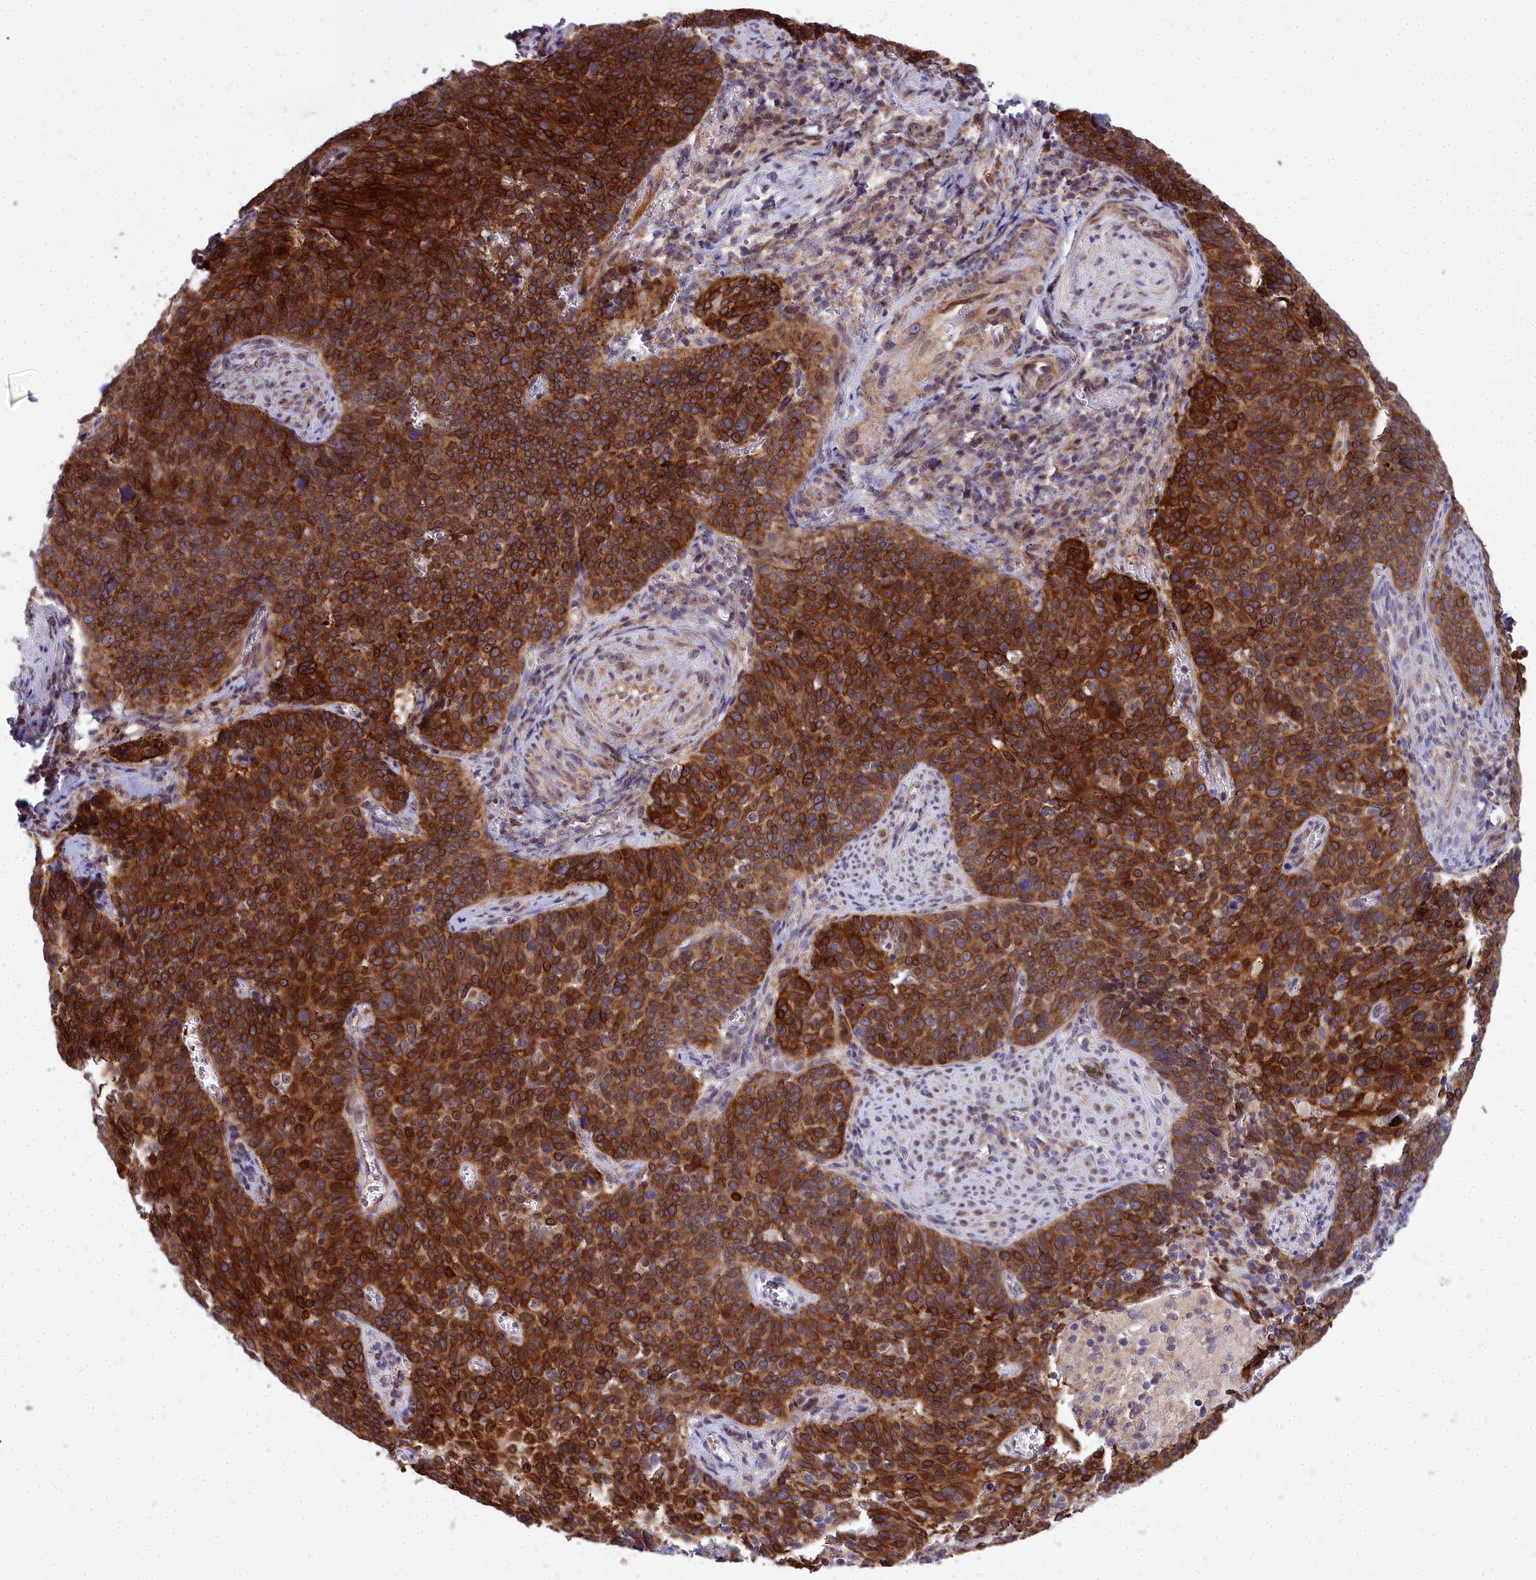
{"staining": {"intensity": "strong", "quantity": ">75%", "location": "cytoplasmic/membranous,nuclear"}, "tissue": "cervical cancer", "cell_type": "Tumor cells", "image_type": "cancer", "snomed": [{"axis": "morphology", "description": "Normal tissue, NOS"}, {"axis": "morphology", "description": "Squamous cell carcinoma, NOS"}, {"axis": "topography", "description": "Cervix"}], "caption": "Immunohistochemical staining of cervical cancer demonstrates strong cytoplasmic/membranous and nuclear protein expression in approximately >75% of tumor cells. The protein of interest is shown in brown color, while the nuclei are stained blue.", "gene": "ABCB8", "patient": {"sex": "female", "age": 39}}